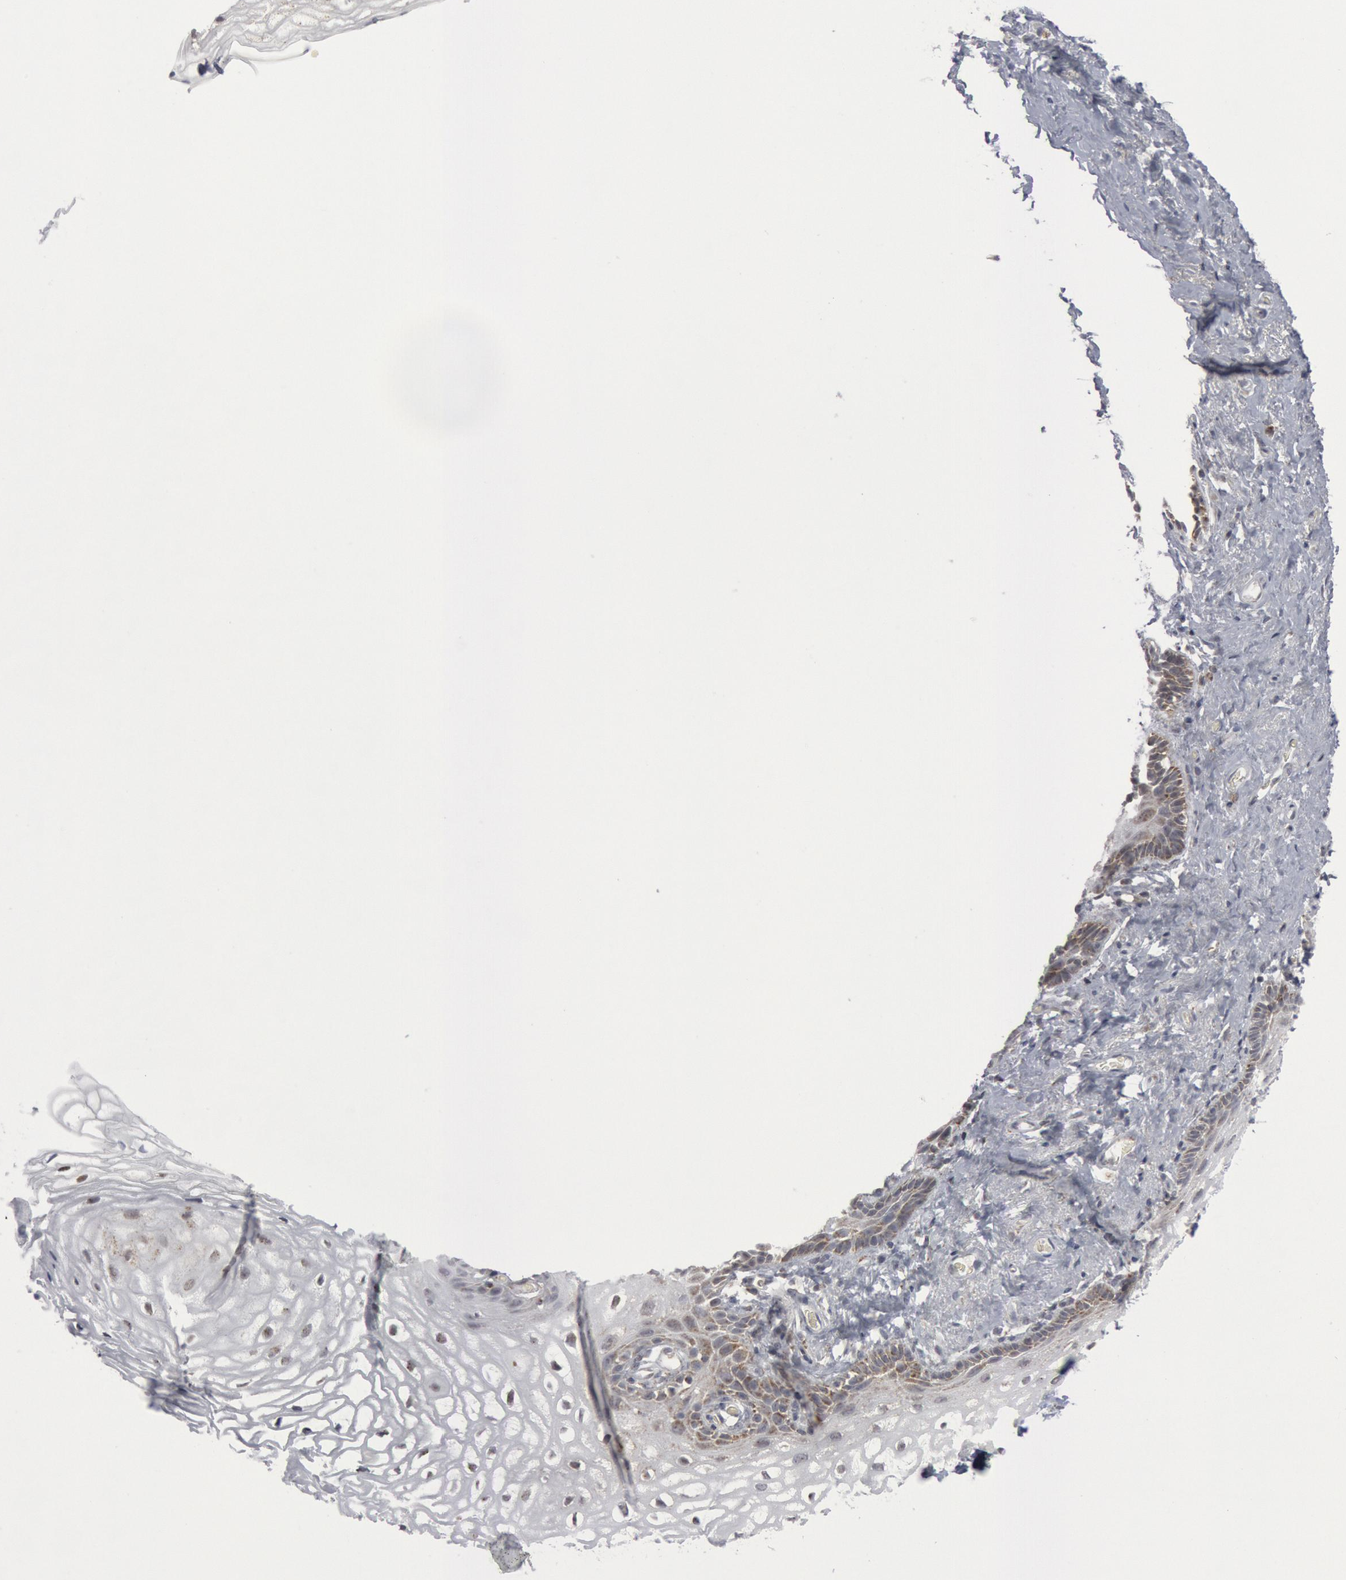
{"staining": {"intensity": "moderate", "quantity": "<25%", "location": "cytoplasmic/membranous"}, "tissue": "vagina", "cell_type": "Squamous epithelial cells", "image_type": "normal", "snomed": [{"axis": "morphology", "description": "Normal tissue, NOS"}, {"axis": "topography", "description": "Vagina"}], "caption": "Moderate cytoplasmic/membranous expression is identified in about <25% of squamous epithelial cells in normal vagina.", "gene": "CASP9", "patient": {"sex": "female", "age": 61}}